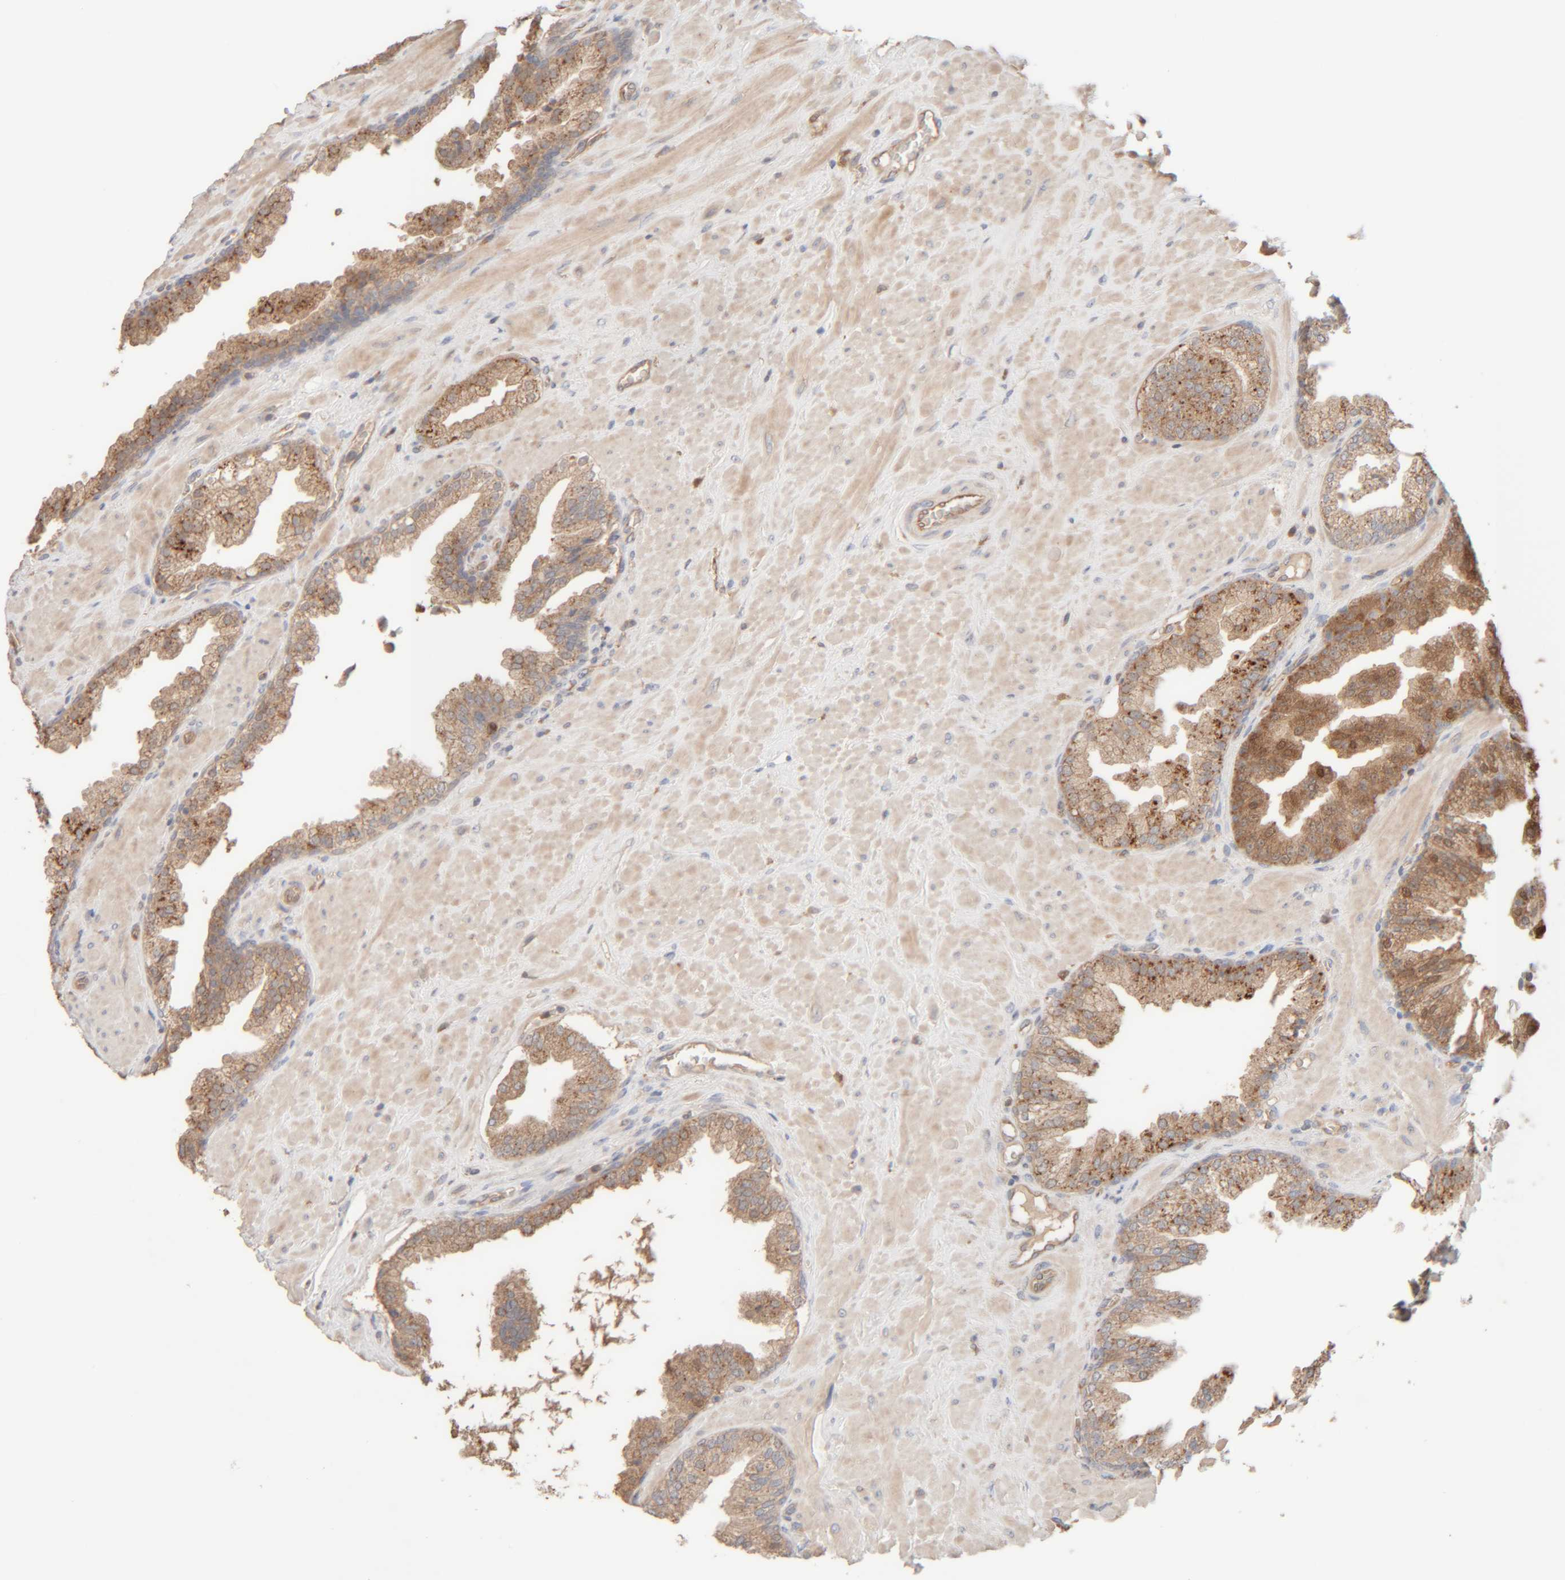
{"staining": {"intensity": "moderate", "quantity": "25%-75%", "location": "cytoplasmic/membranous"}, "tissue": "prostate cancer", "cell_type": "Tumor cells", "image_type": "cancer", "snomed": [{"axis": "morphology", "description": "Adenocarcinoma, Low grade"}, {"axis": "topography", "description": "Prostate"}], "caption": "Moderate cytoplasmic/membranous staining is identified in about 25%-75% of tumor cells in prostate cancer.", "gene": "TMEM192", "patient": {"sex": "male", "age": 71}}